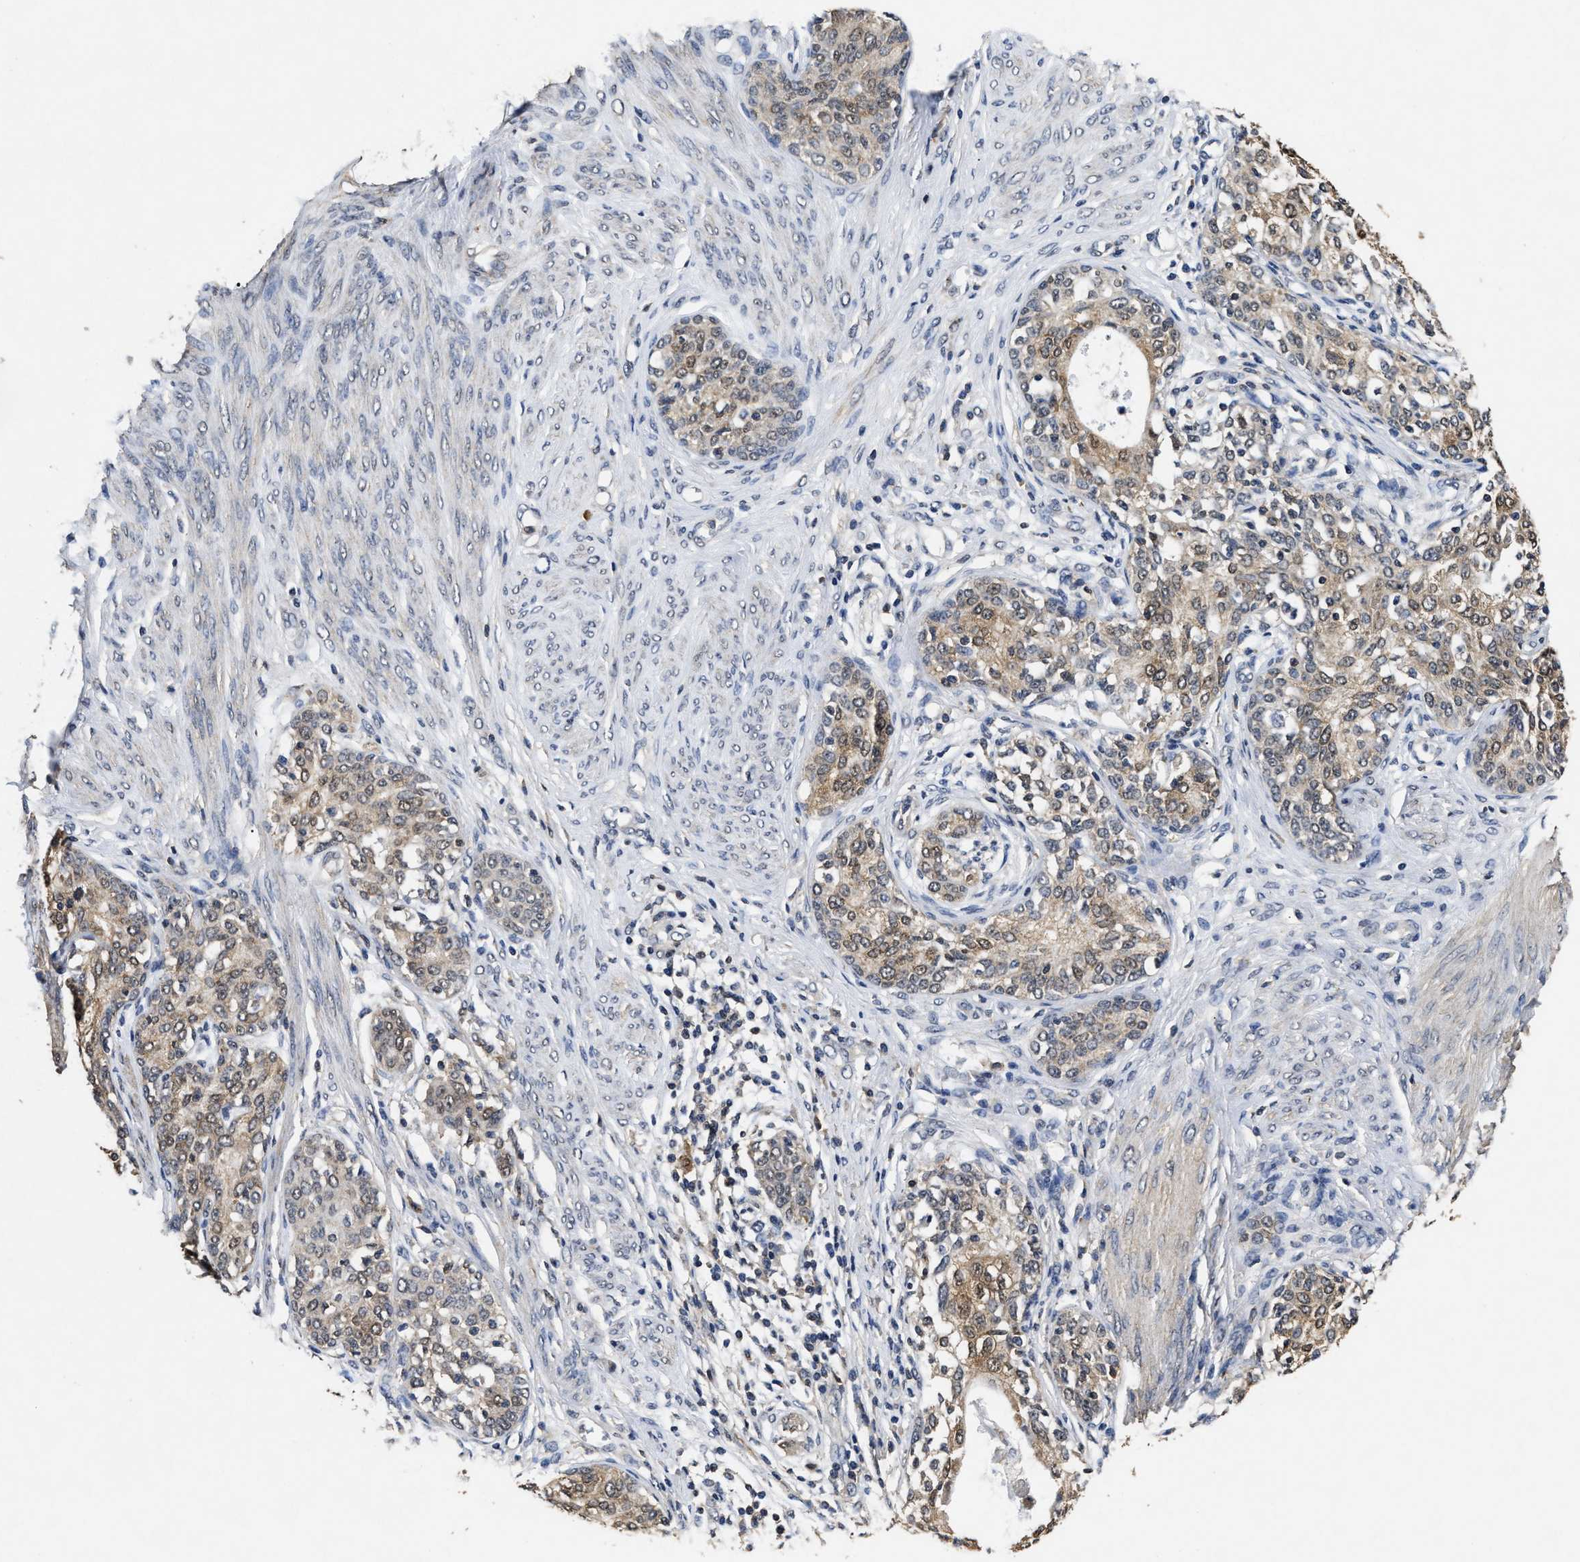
{"staining": {"intensity": "moderate", "quantity": ">75%", "location": "cytoplasmic/membranous,nuclear"}, "tissue": "cervical cancer", "cell_type": "Tumor cells", "image_type": "cancer", "snomed": [{"axis": "morphology", "description": "Squamous cell carcinoma, NOS"}, {"axis": "morphology", "description": "Adenocarcinoma, NOS"}, {"axis": "topography", "description": "Cervix"}], "caption": "Immunohistochemistry micrograph of squamous cell carcinoma (cervical) stained for a protein (brown), which demonstrates medium levels of moderate cytoplasmic/membranous and nuclear expression in approximately >75% of tumor cells.", "gene": "ACAT2", "patient": {"sex": "female", "age": 52}}